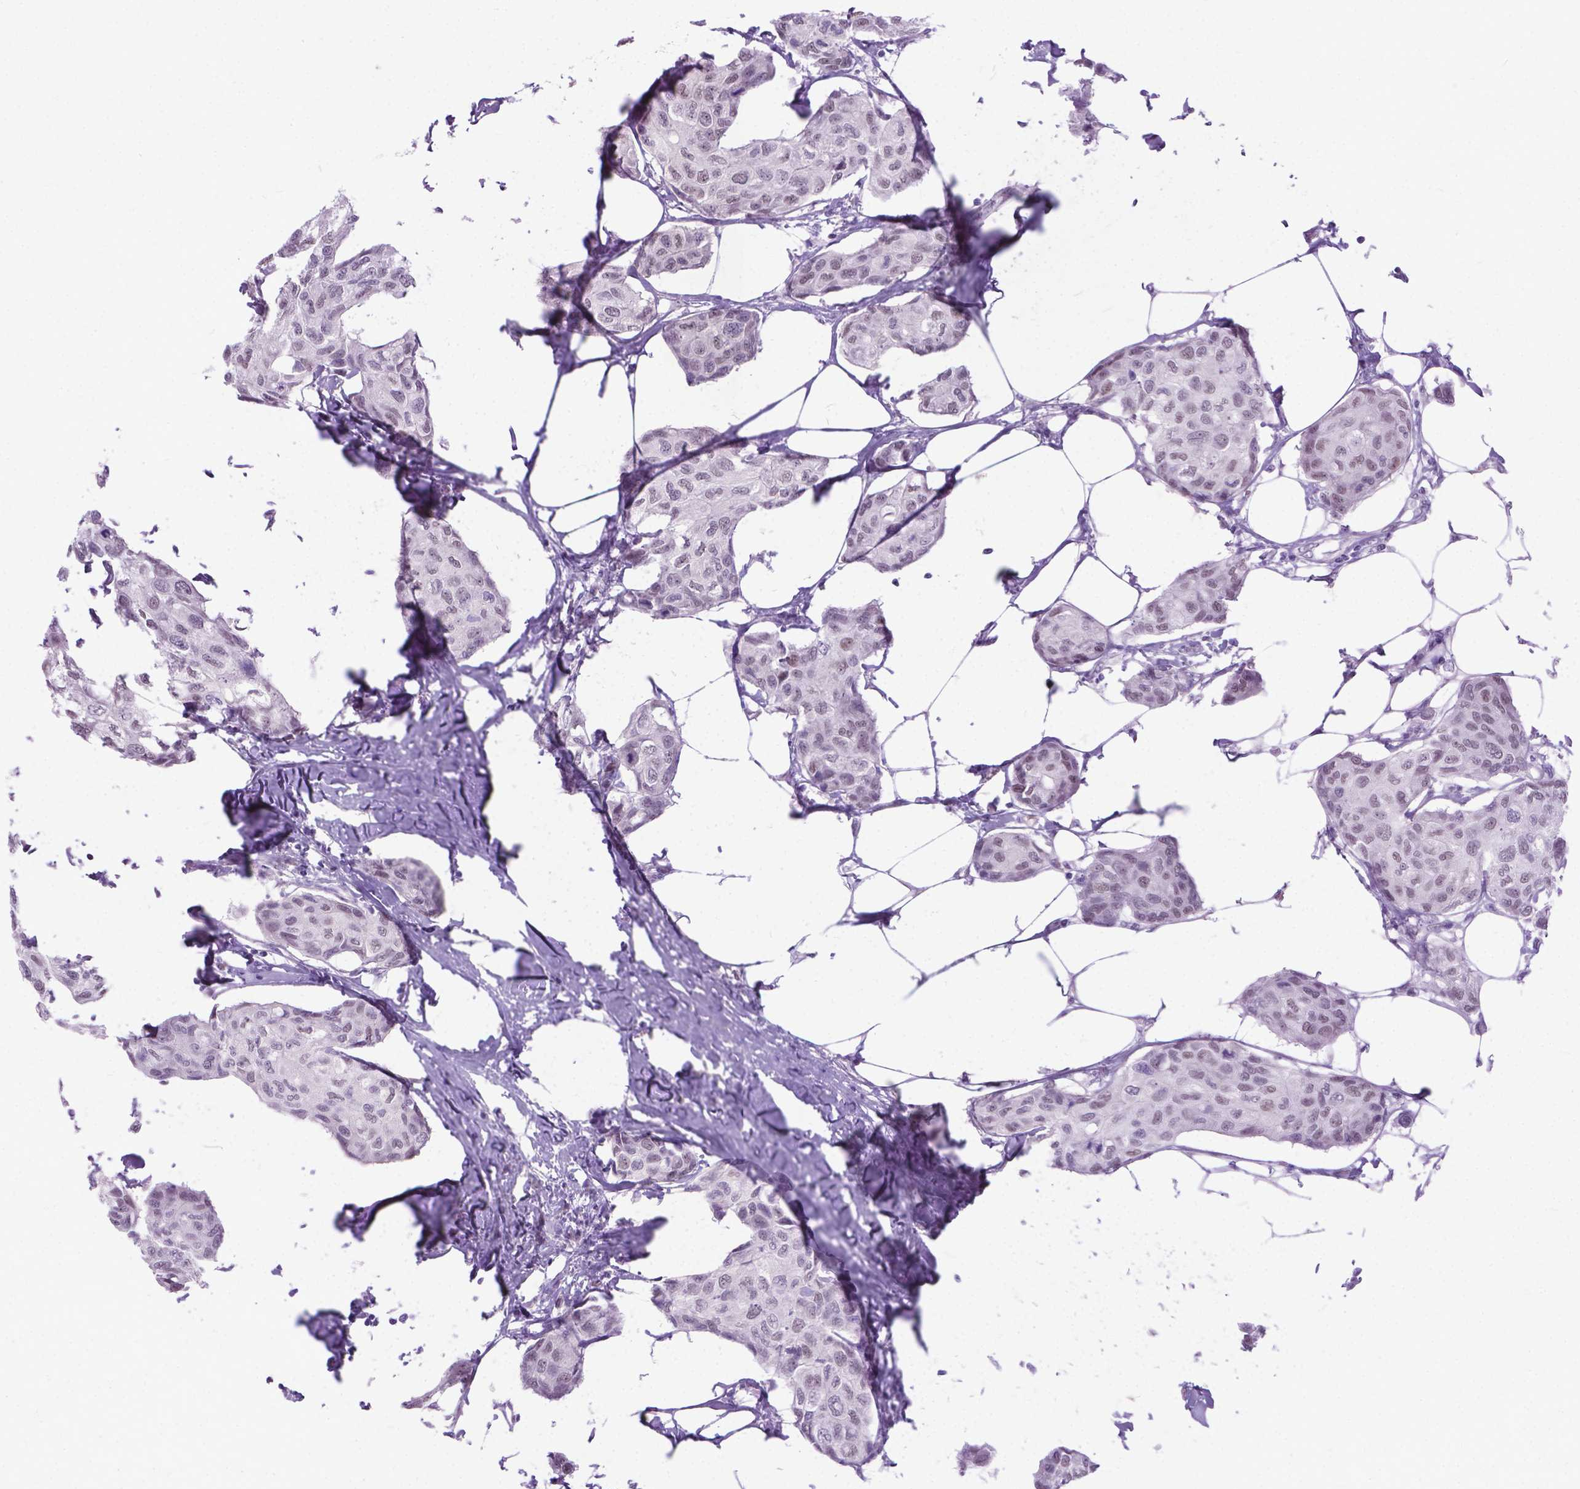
{"staining": {"intensity": "weak", "quantity": "25%-75%", "location": "nuclear"}, "tissue": "breast cancer", "cell_type": "Tumor cells", "image_type": "cancer", "snomed": [{"axis": "morphology", "description": "Duct carcinoma"}, {"axis": "topography", "description": "Breast"}], "caption": "Protein expression analysis of human intraductal carcinoma (breast) reveals weak nuclear positivity in about 25%-75% of tumor cells.", "gene": "APCDD1L", "patient": {"sex": "female", "age": 80}}